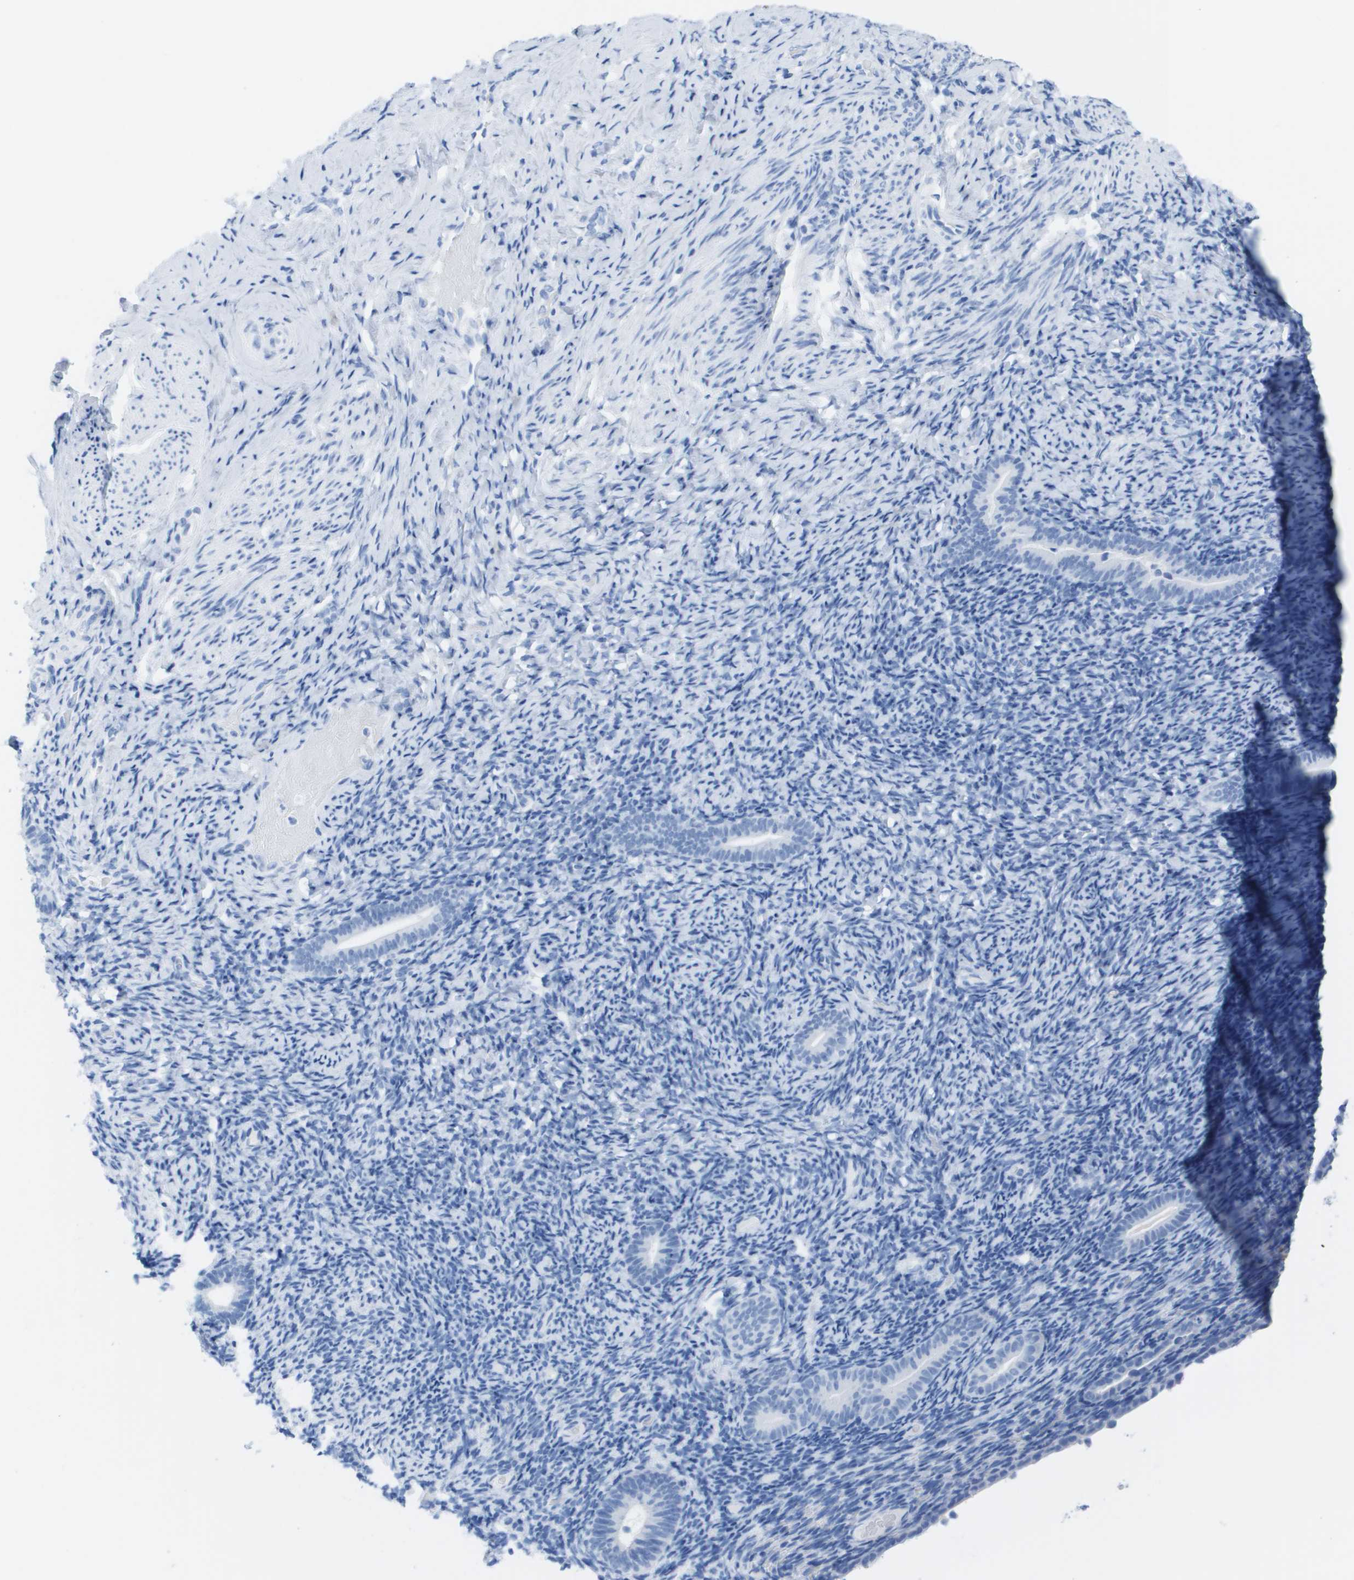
{"staining": {"intensity": "negative", "quantity": "none", "location": "none"}, "tissue": "endometrium", "cell_type": "Cells in endometrial stroma", "image_type": "normal", "snomed": [{"axis": "morphology", "description": "Normal tissue, NOS"}, {"axis": "topography", "description": "Endometrium"}], "caption": "This photomicrograph is of normal endometrium stained with immunohistochemistry to label a protein in brown with the nuclei are counter-stained blue. There is no positivity in cells in endometrial stroma.", "gene": "KCNA3", "patient": {"sex": "female", "age": 51}}